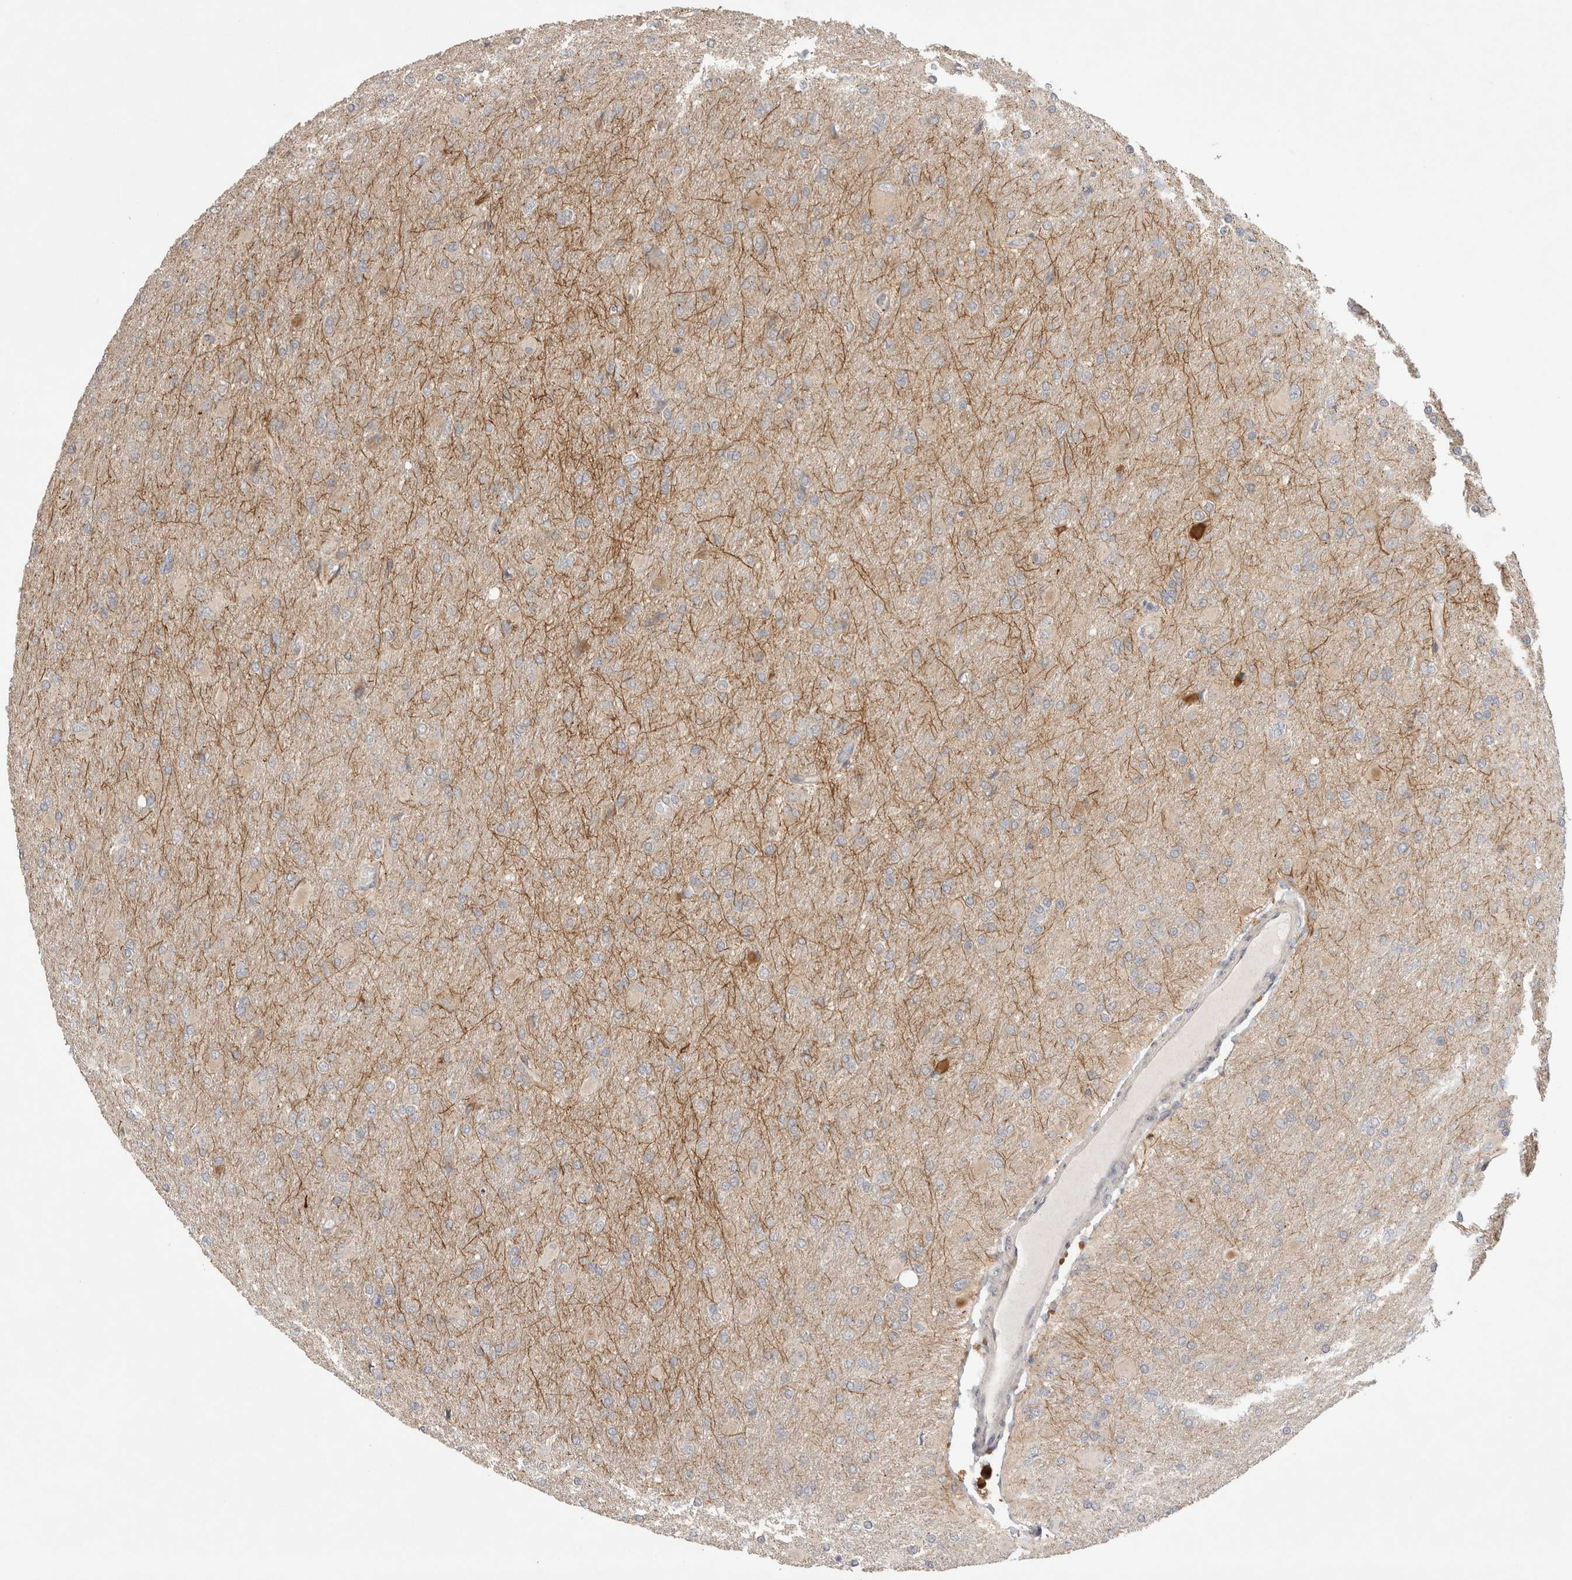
{"staining": {"intensity": "negative", "quantity": "none", "location": "none"}, "tissue": "glioma", "cell_type": "Tumor cells", "image_type": "cancer", "snomed": [{"axis": "morphology", "description": "Glioma, malignant, High grade"}, {"axis": "topography", "description": "Cerebral cortex"}], "caption": "Malignant high-grade glioma was stained to show a protein in brown. There is no significant expression in tumor cells. Nuclei are stained in blue.", "gene": "SLC29A1", "patient": {"sex": "female", "age": 36}}